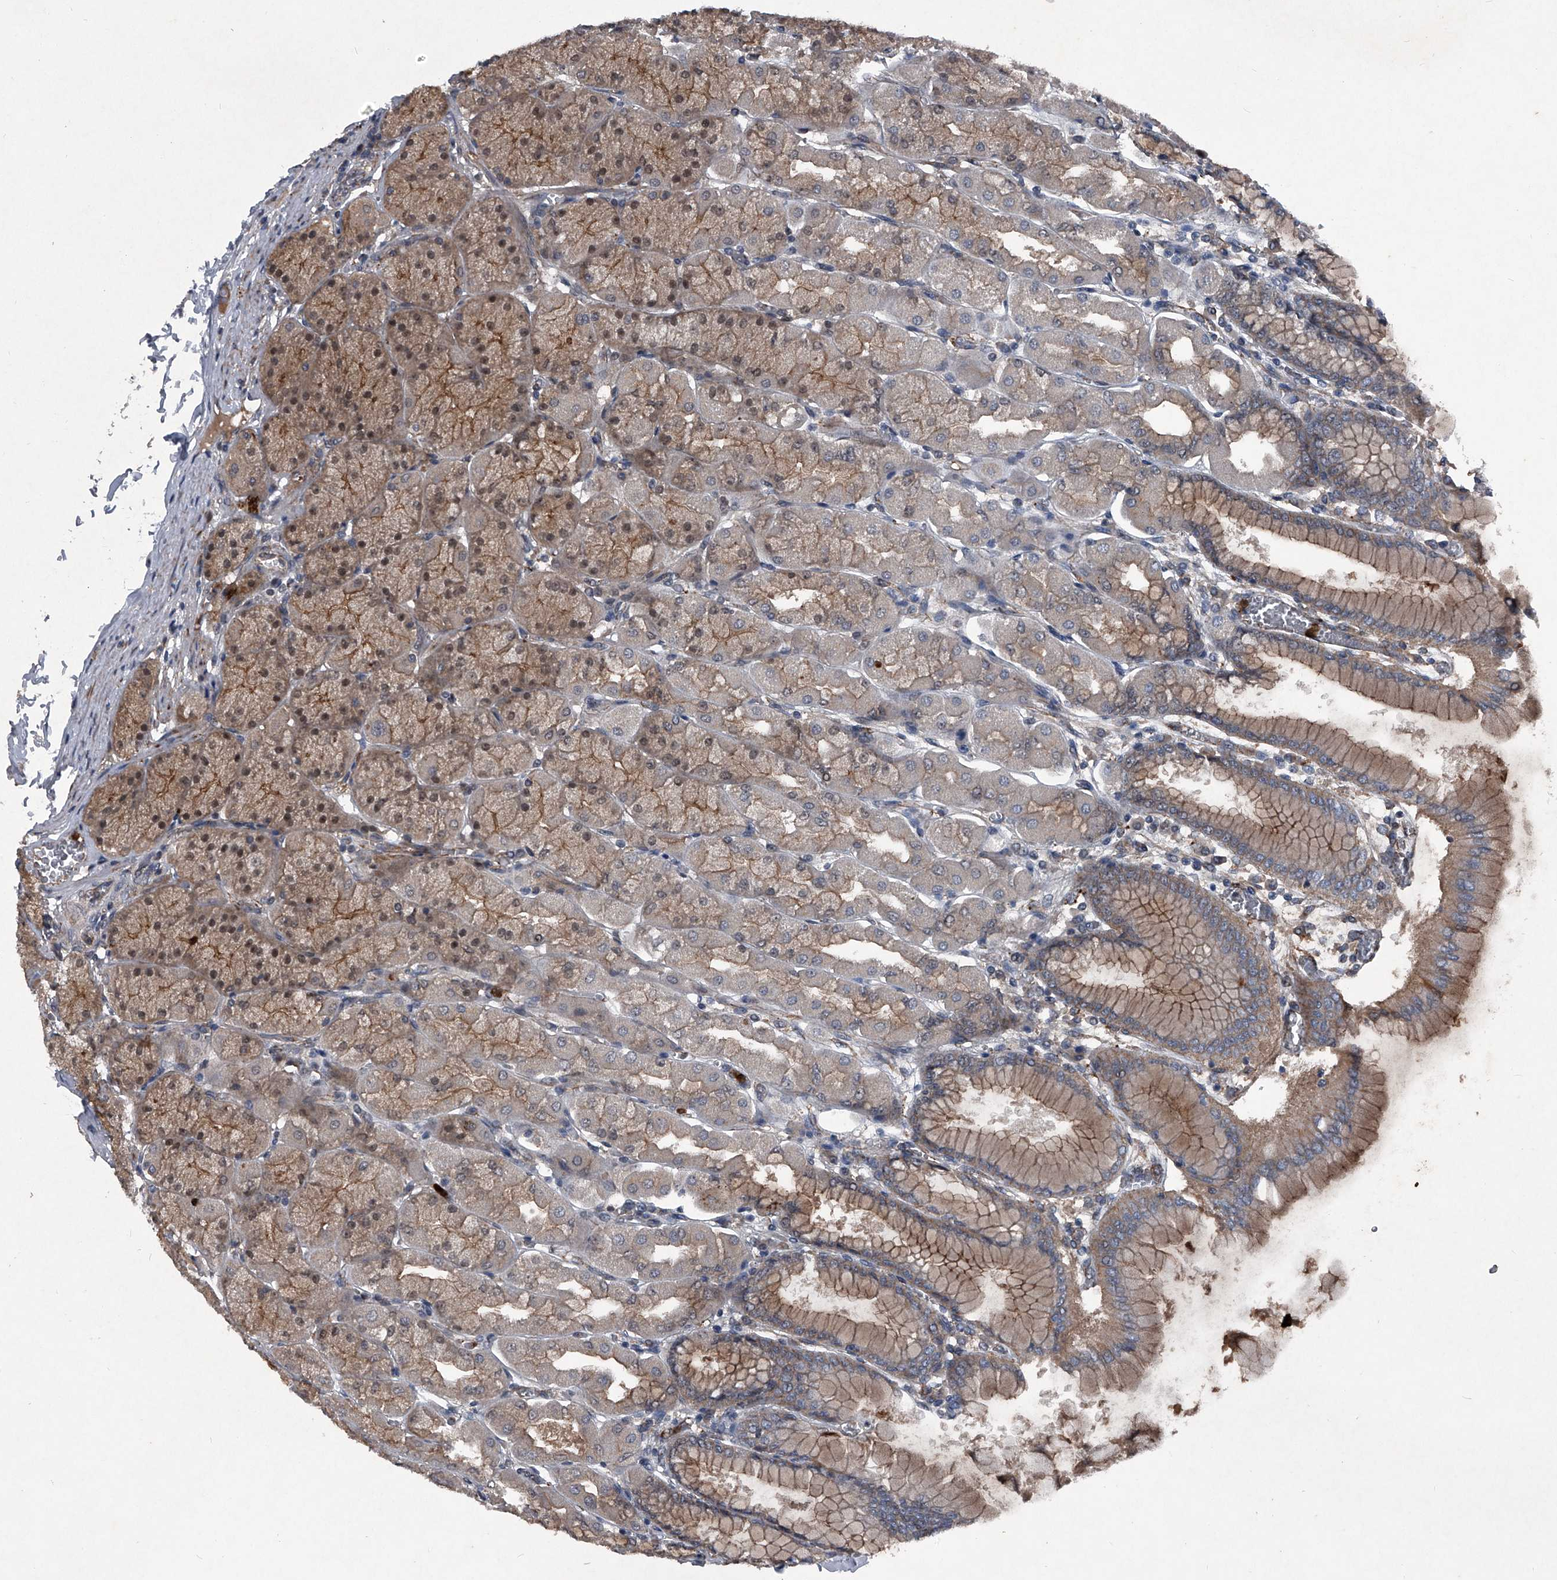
{"staining": {"intensity": "strong", "quantity": ">75%", "location": "cytoplasmic/membranous,nuclear"}, "tissue": "stomach", "cell_type": "Glandular cells", "image_type": "normal", "snomed": [{"axis": "morphology", "description": "Normal tissue, NOS"}, {"axis": "topography", "description": "Stomach, upper"}], "caption": "This photomicrograph displays normal stomach stained with immunohistochemistry to label a protein in brown. The cytoplasmic/membranous,nuclear of glandular cells show strong positivity for the protein. Nuclei are counter-stained blue.", "gene": "MAPKAP1", "patient": {"sex": "female", "age": 56}}